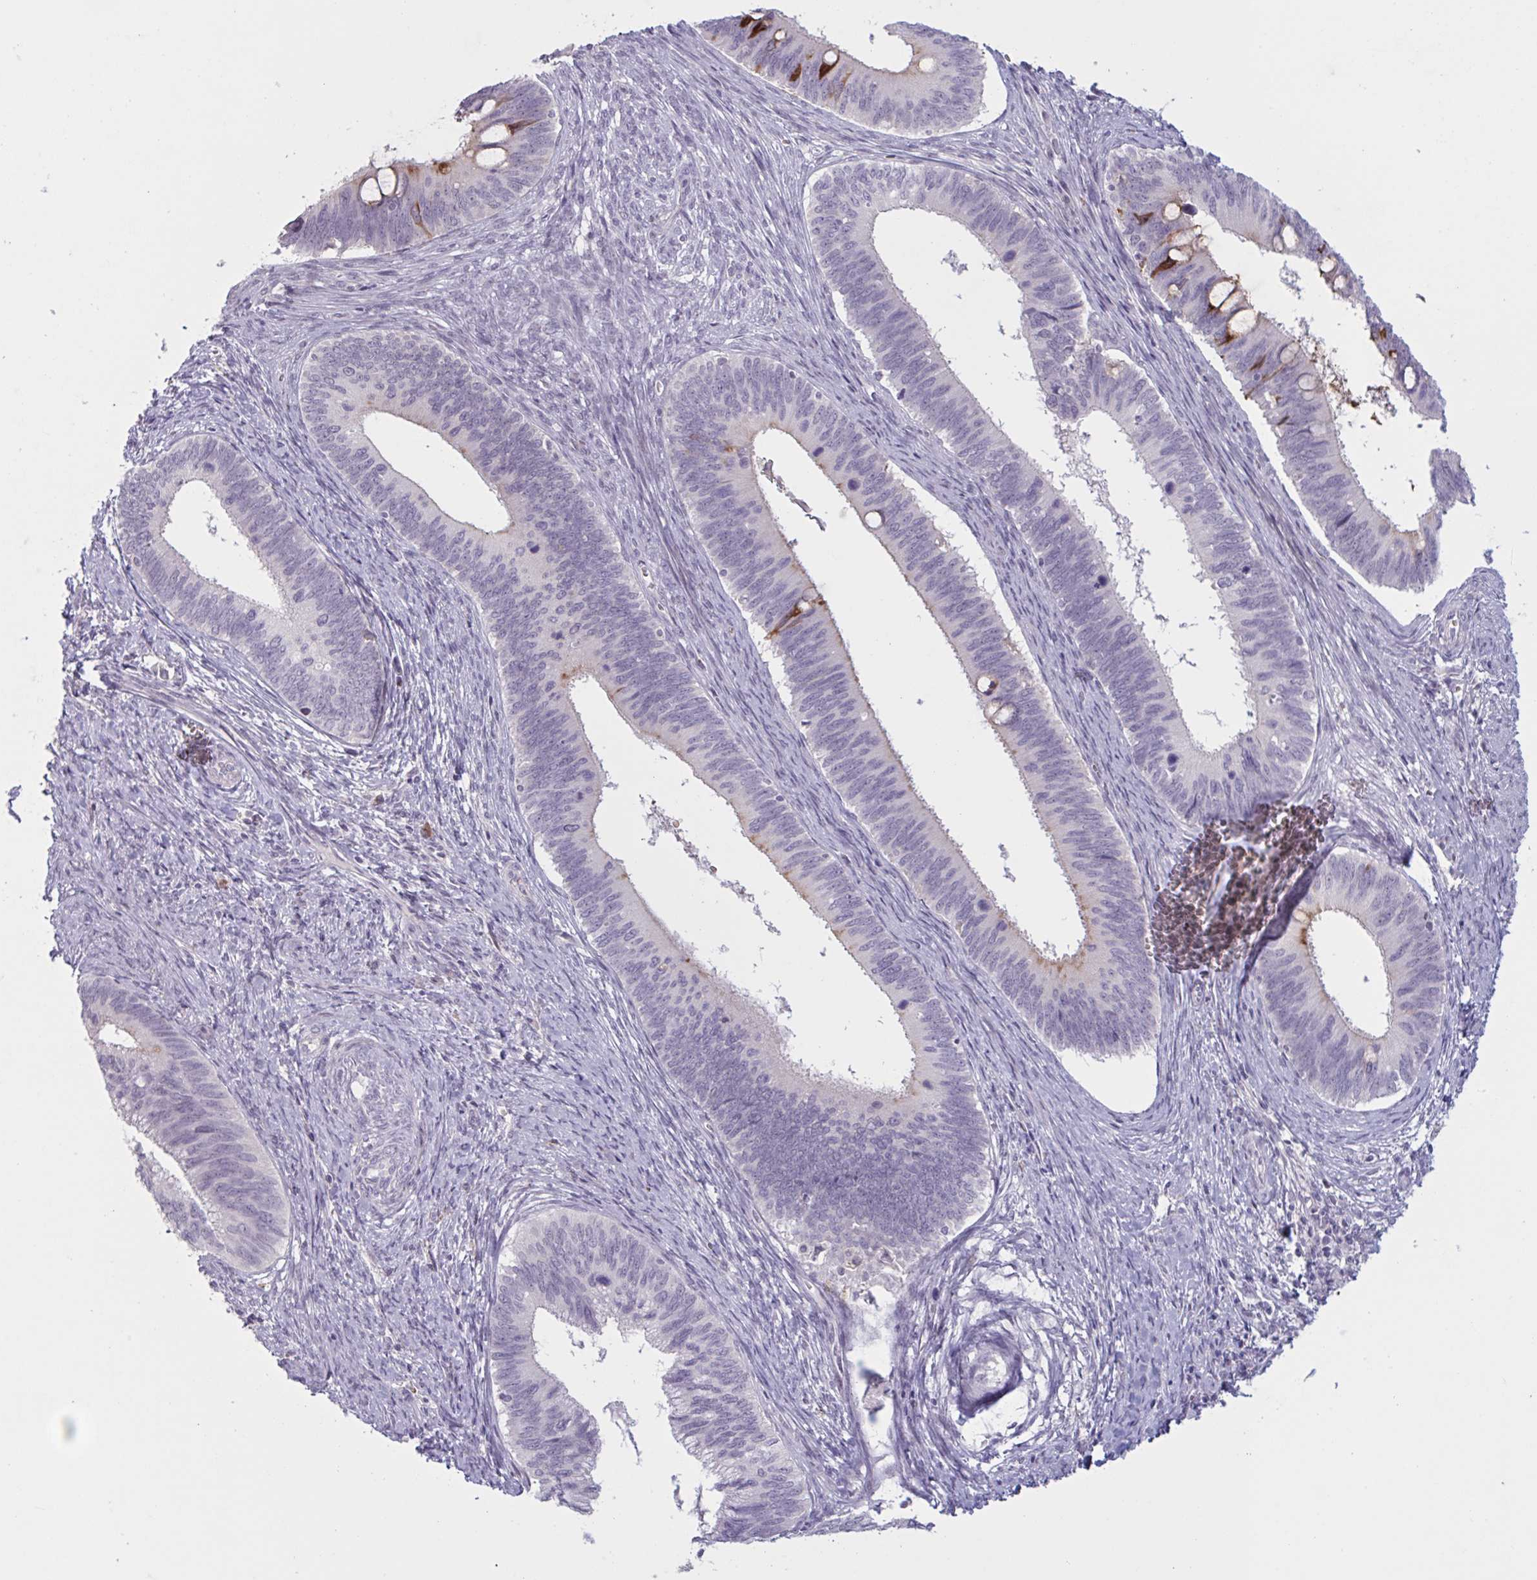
{"staining": {"intensity": "moderate", "quantity": "<25%", "location": "cytoplasmic/membranous"}, "tissue": "cervical cancer", "cell_type": "Tumor cells", "image_type": "cancer", "snomed": [{"axis": "morphology", "description": "Adenocarcinoma, NOS"}, {"axis": "topography", "description": "Cervix"}], "caption": "The image shows a brown stain indicating the presence of a protein in the cytoplasmic/membranous of tumor cells in cervical adenocarcinoma. Nuclei are stained in blue.", "gene": "RFPL4B", "patient": {"sex": "female", "age": 42}}